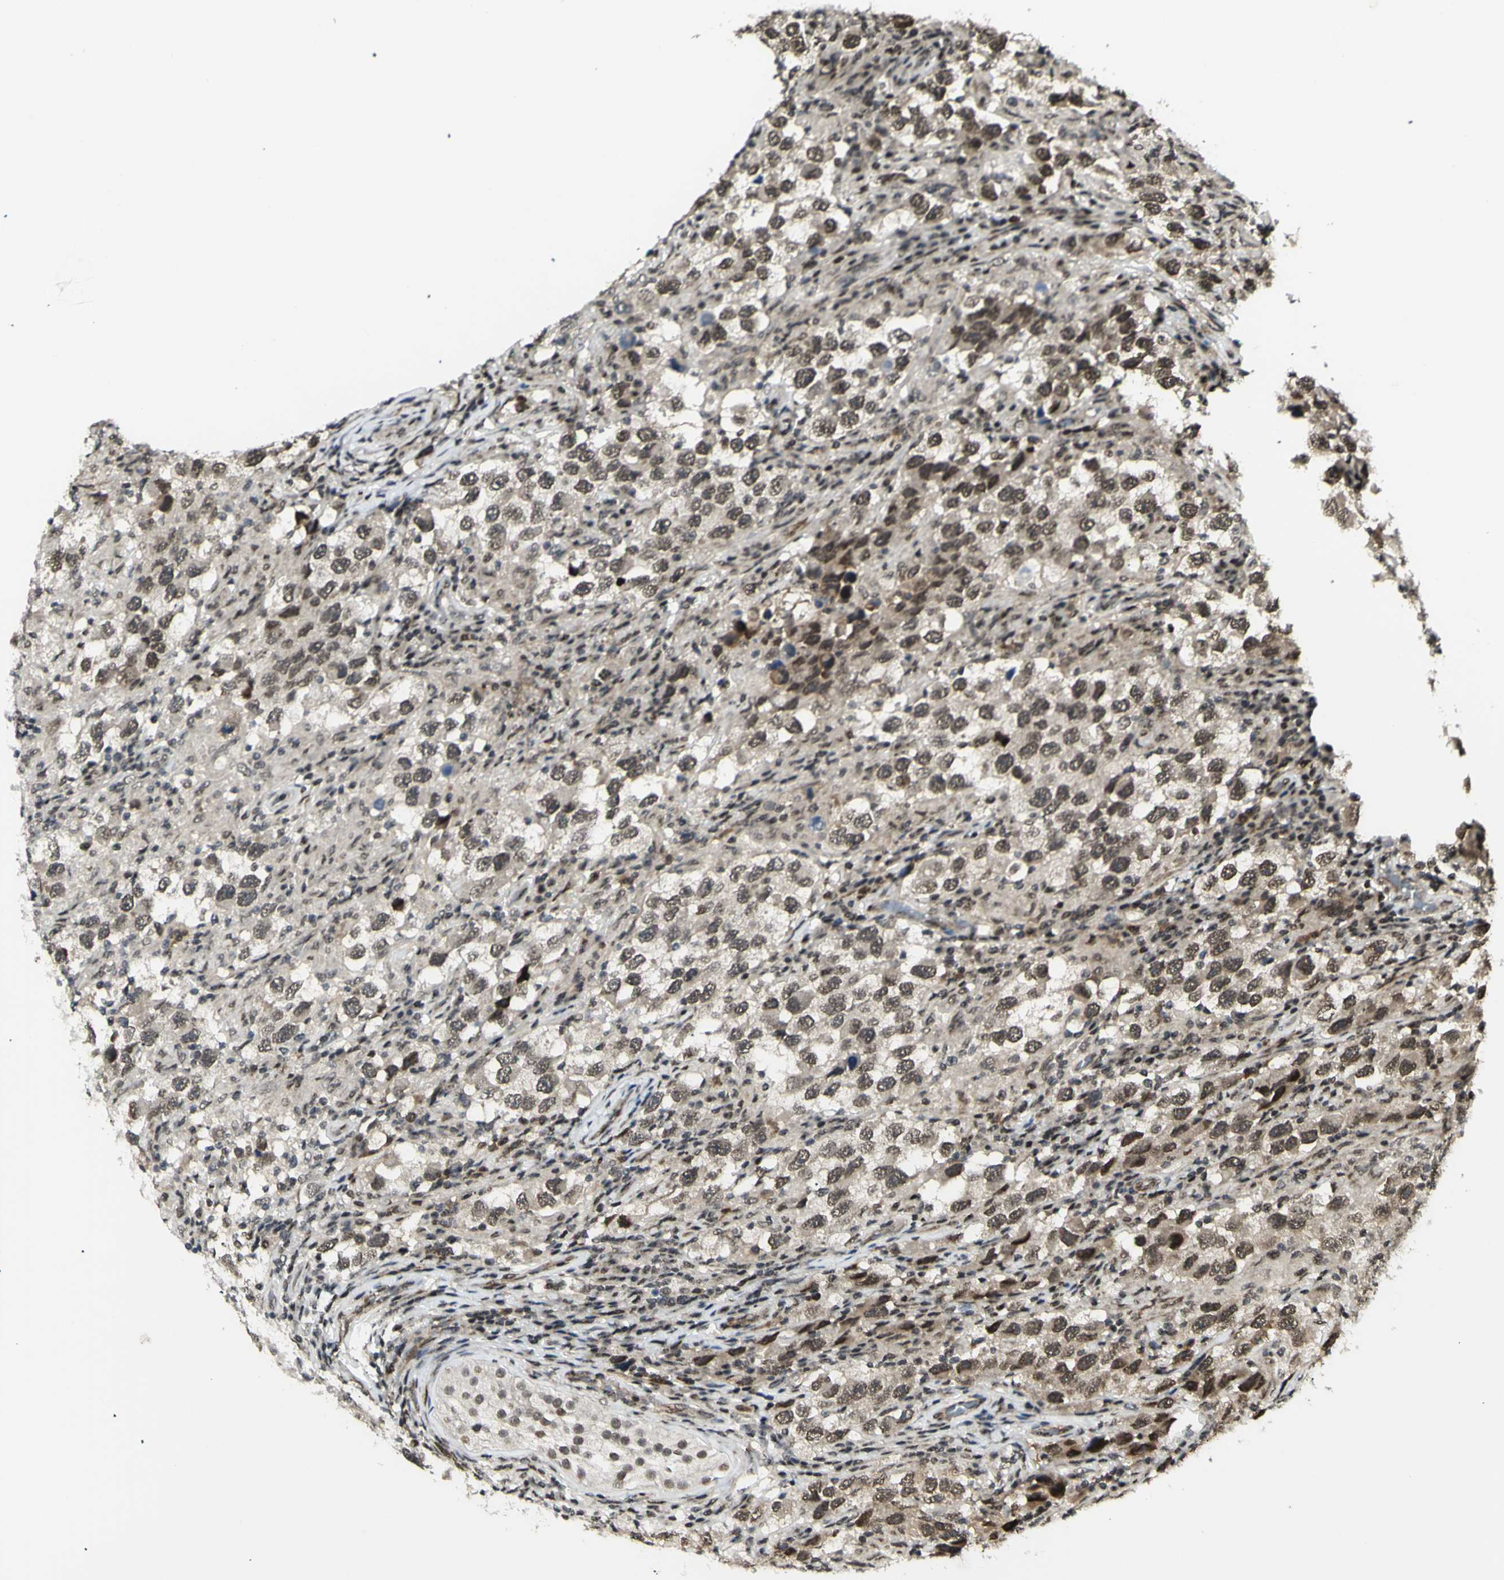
{"staining": {"intensity": "moderate", "quantity": ">75%", "location": "nuclear"}, "tissue": "testis cancer", "cell_type": "Tumor cells", "image_type": "cancer", "snomed": [{"axis": "morphology", "description": "Carcinoma, Embryonal, NOS"}, {"axis": "topography", "description": "Testis"}], "caption": "IHC (DAB (3,3'-diaminobenzidine)) staining of human testis cancer shows moderate nuclear protein positivity in about >75% of tumor cells.", "gene": "ZMYM6", "patient": {"sex": "male", "age": 21}}